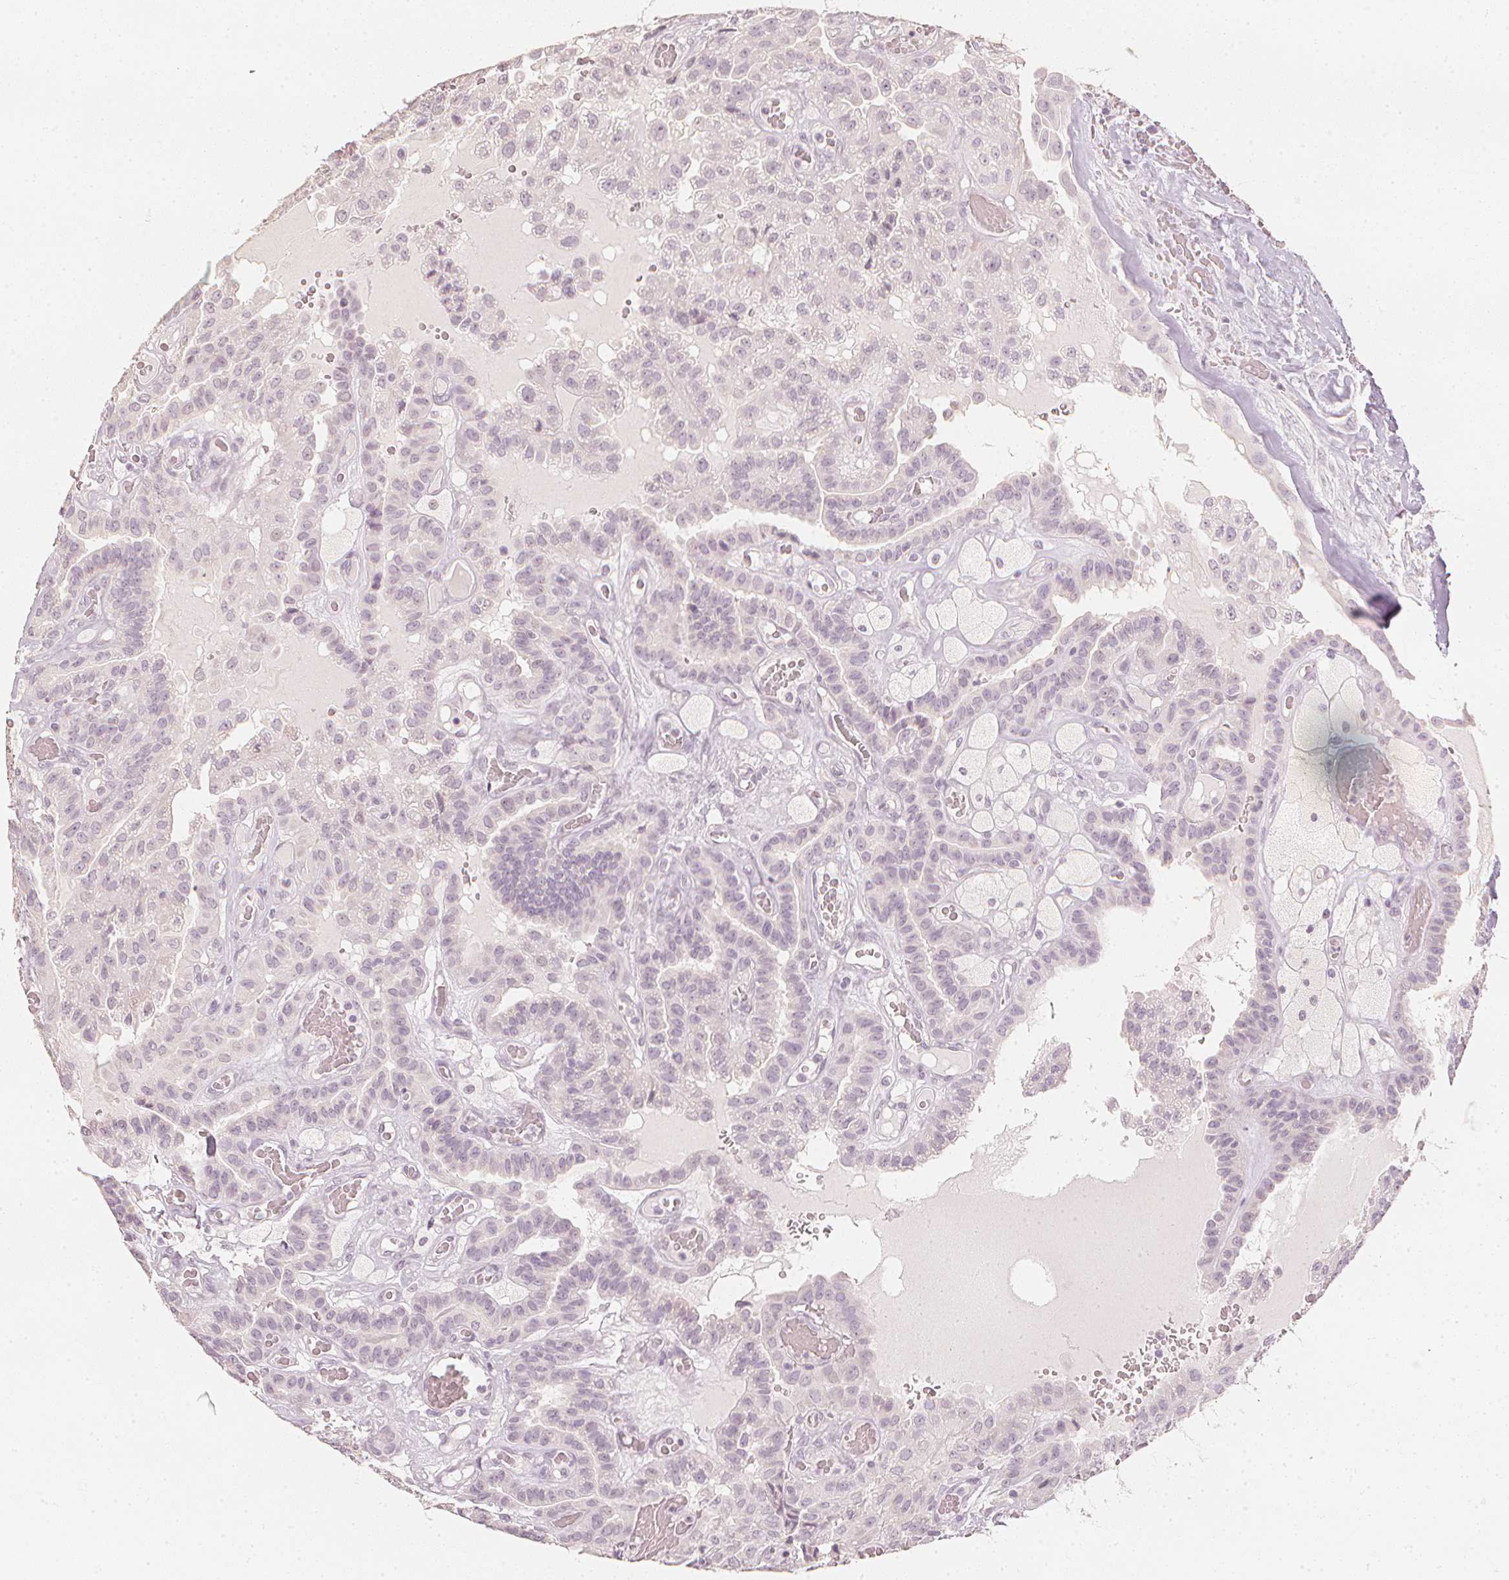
{"staining": {"intensity": "negative", "quantity": "none", "location": "none"}, "tissue": "thyroid cancer", "cell_type": "Tumor cells", "image_type": "cancer", "snomed": [{"axis": "morphology", "description": "Papillary adenocarcinoma, NOS"}, {"axis": "morphology", "description": "Papillary adenoma metastatic"}, {"axis": "topography", "description": "Thyroid gland"}], "caption": "The IHC micrograph has no significant positivity in tumor cells of thyroid cancer (papillary adenocarcinoma) tissue. (DAB (3,3'-diaminobenzidine) immunohistochemistry with hematoxylin counter stain).", "gene": "CALB1", "patient": {"sex": "male", "age": 87}}